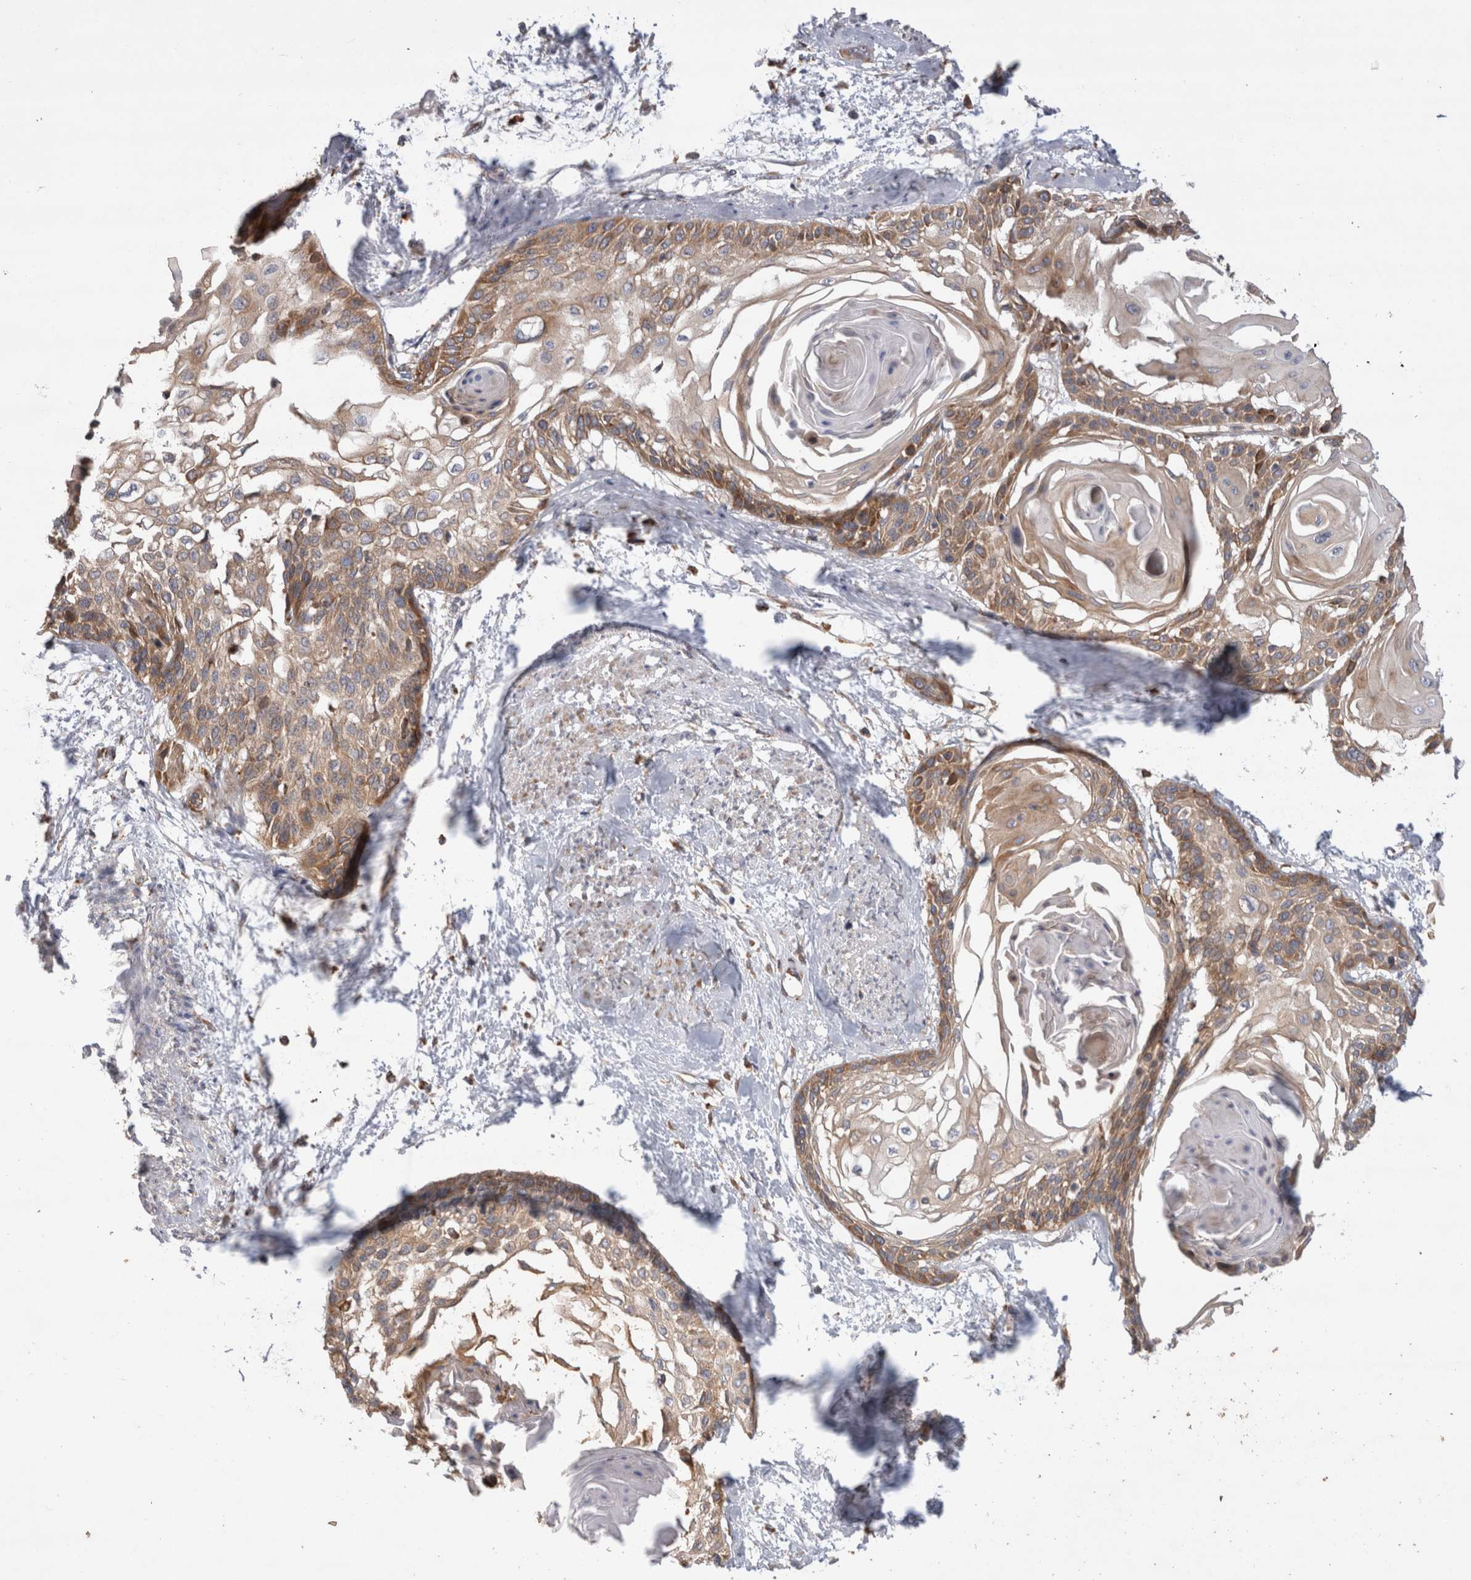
{"staining": {"intensity": "moderate", "quantity": ">75%", "location": "cytoplasmic/membranous"}, "tissue": "cervical cancer", "cell_type": "Tumor cells", "image_type": "cancer", "snomed": [{"axis": "morphology", "description": "Squamous cell carcinoma, NOS"}, {"axis": "topography", "description": "Cervix"}], "caption": "Squamous cell carcinoma (cervical) stained with a protein marker displays moderate staining in tumor cells.", "gene": "PDCD10", "patient": {"sex": "female", "age": 57}}